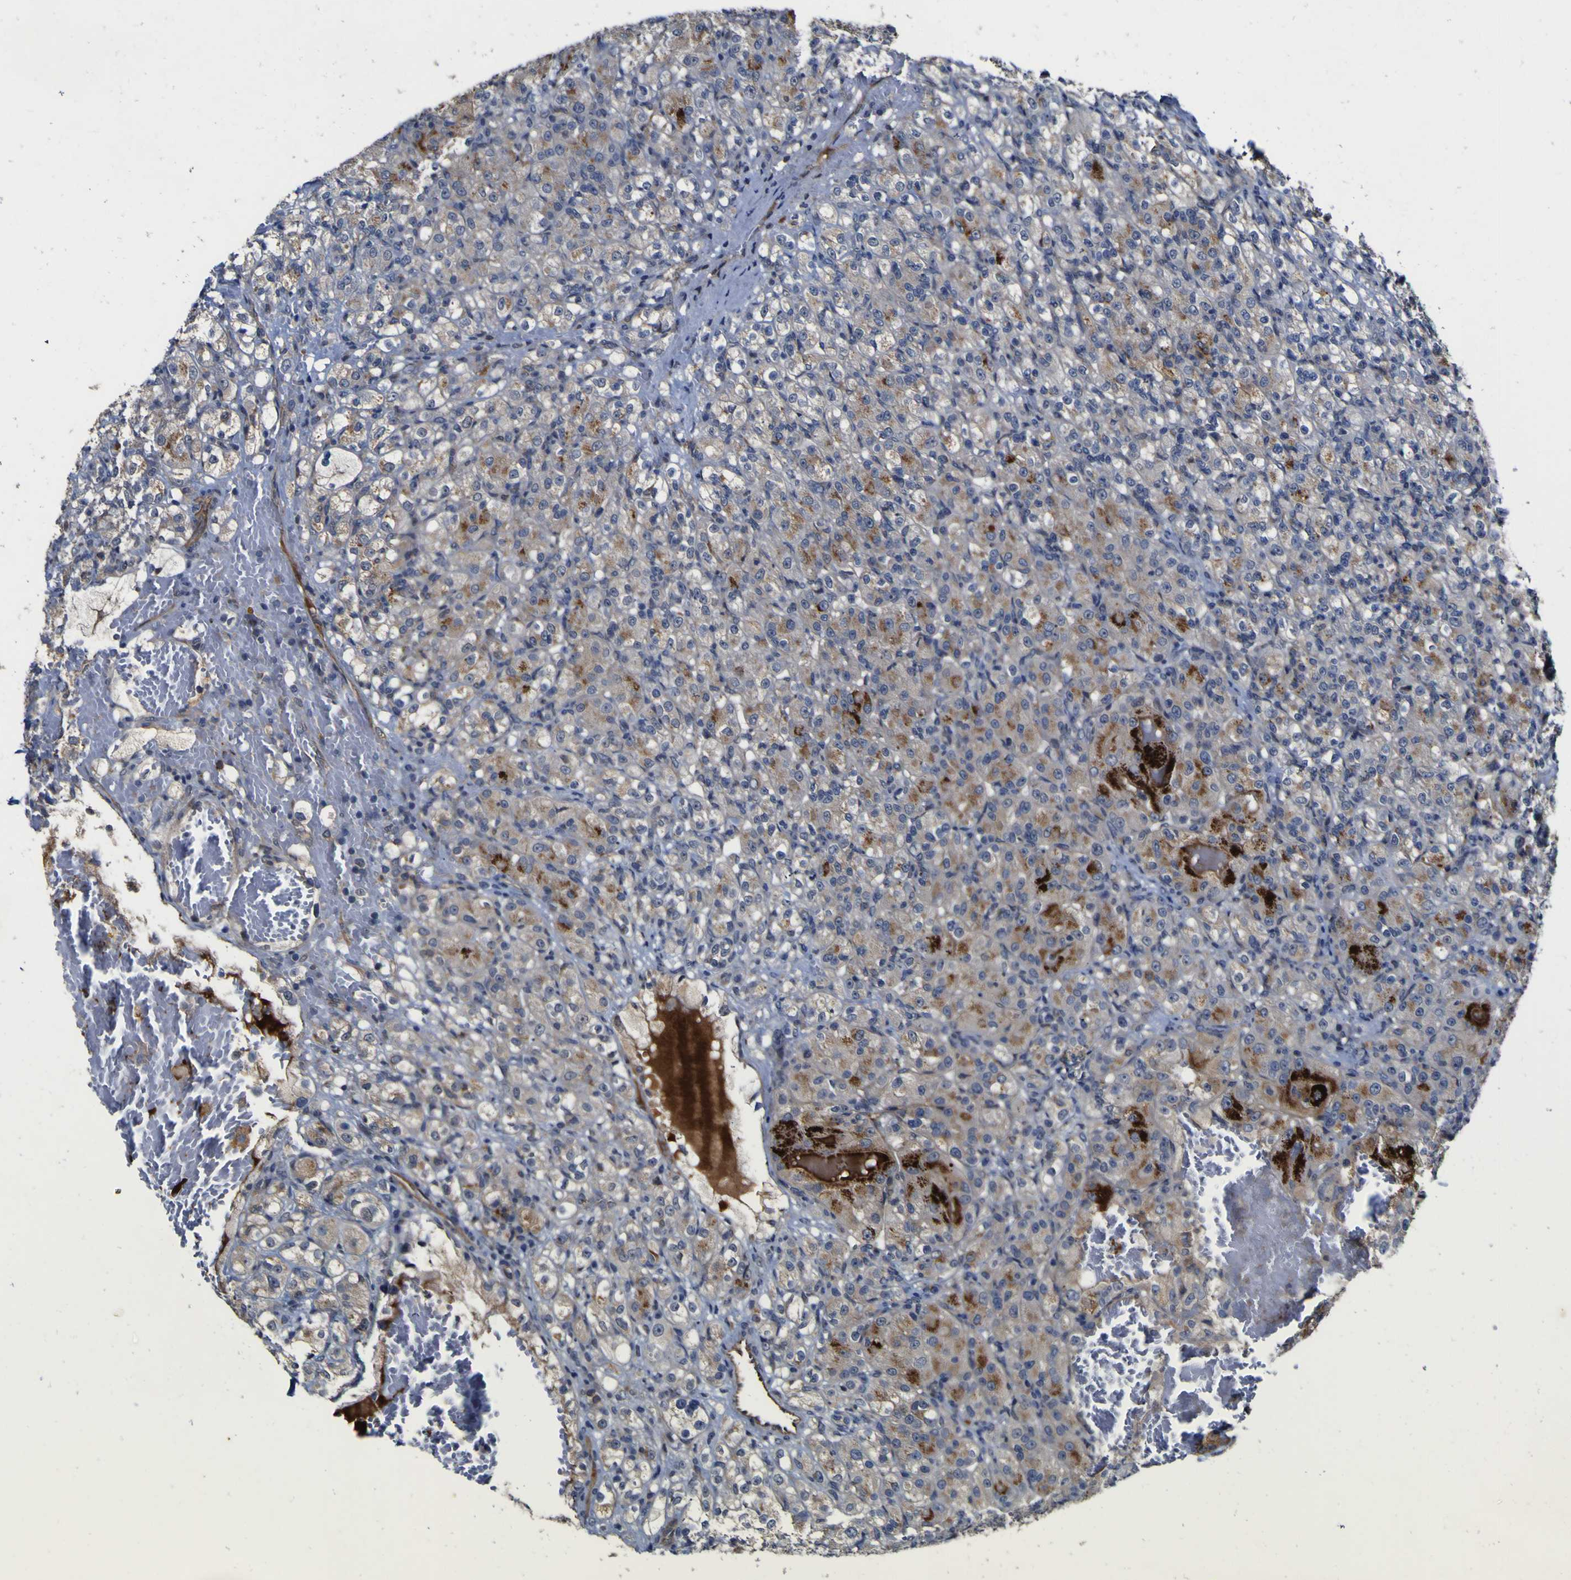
{"staining": {"intensity": "weak", "quantity": "<25%", "location": "cytoplasmic/membranous"}, "tissue": "renal cancer", "cell_type": "Tumor cells", "image_type": "cancer", "snomed": [{"axis": "morphology", "description": "Adenocarcinoma, NOS"}, {"axis": "topography", "description": "Kidney"}], "caption": "Photomicrograph shows no significant protein staining in tumor cells of renal adenocarcinoma.", "gene": "CCL2", "patient": {"sex": "male", "age": 61}}